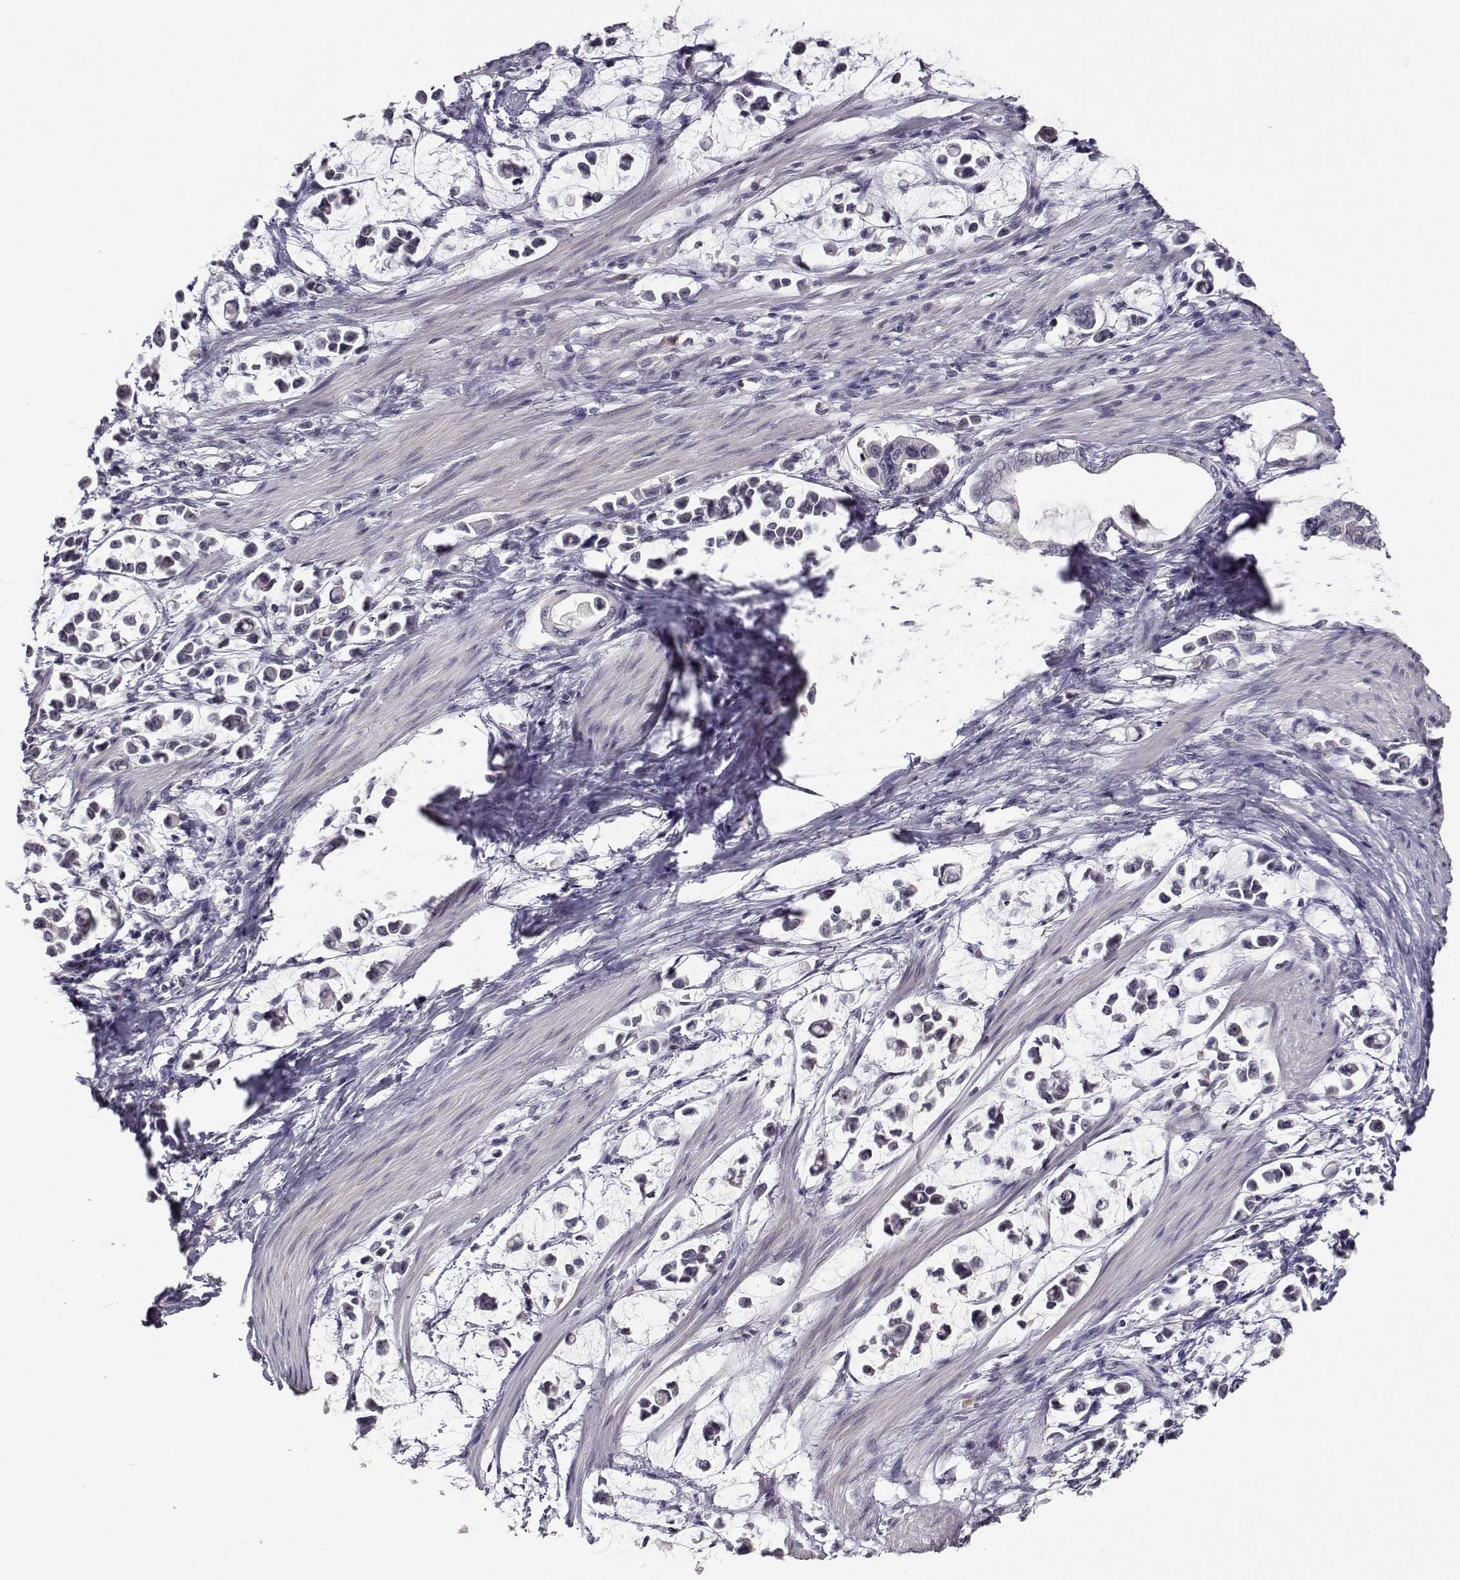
{"staining": {"intensity": "negative", "quantity": "none", "location": "none"}, "tissue": "stomach cancer", "cell_type": "Tumor cells", "image_type": "cancer", "snomed": [{"axis": "morphology", "description": "Adenocarcinoma, NOS"}, {"axis": "topography", "description": "Stomach"}], "caption": "The immunohistochemistry image has no significant staining in tumor cells of stomach adenocarcinoma tissue. (DAB (3,3'-diaminobenzidine) IHC with hematoxylin counter stain).", "gene": "RHOXF2", "patient": {"sex": "male", "age": 82}}